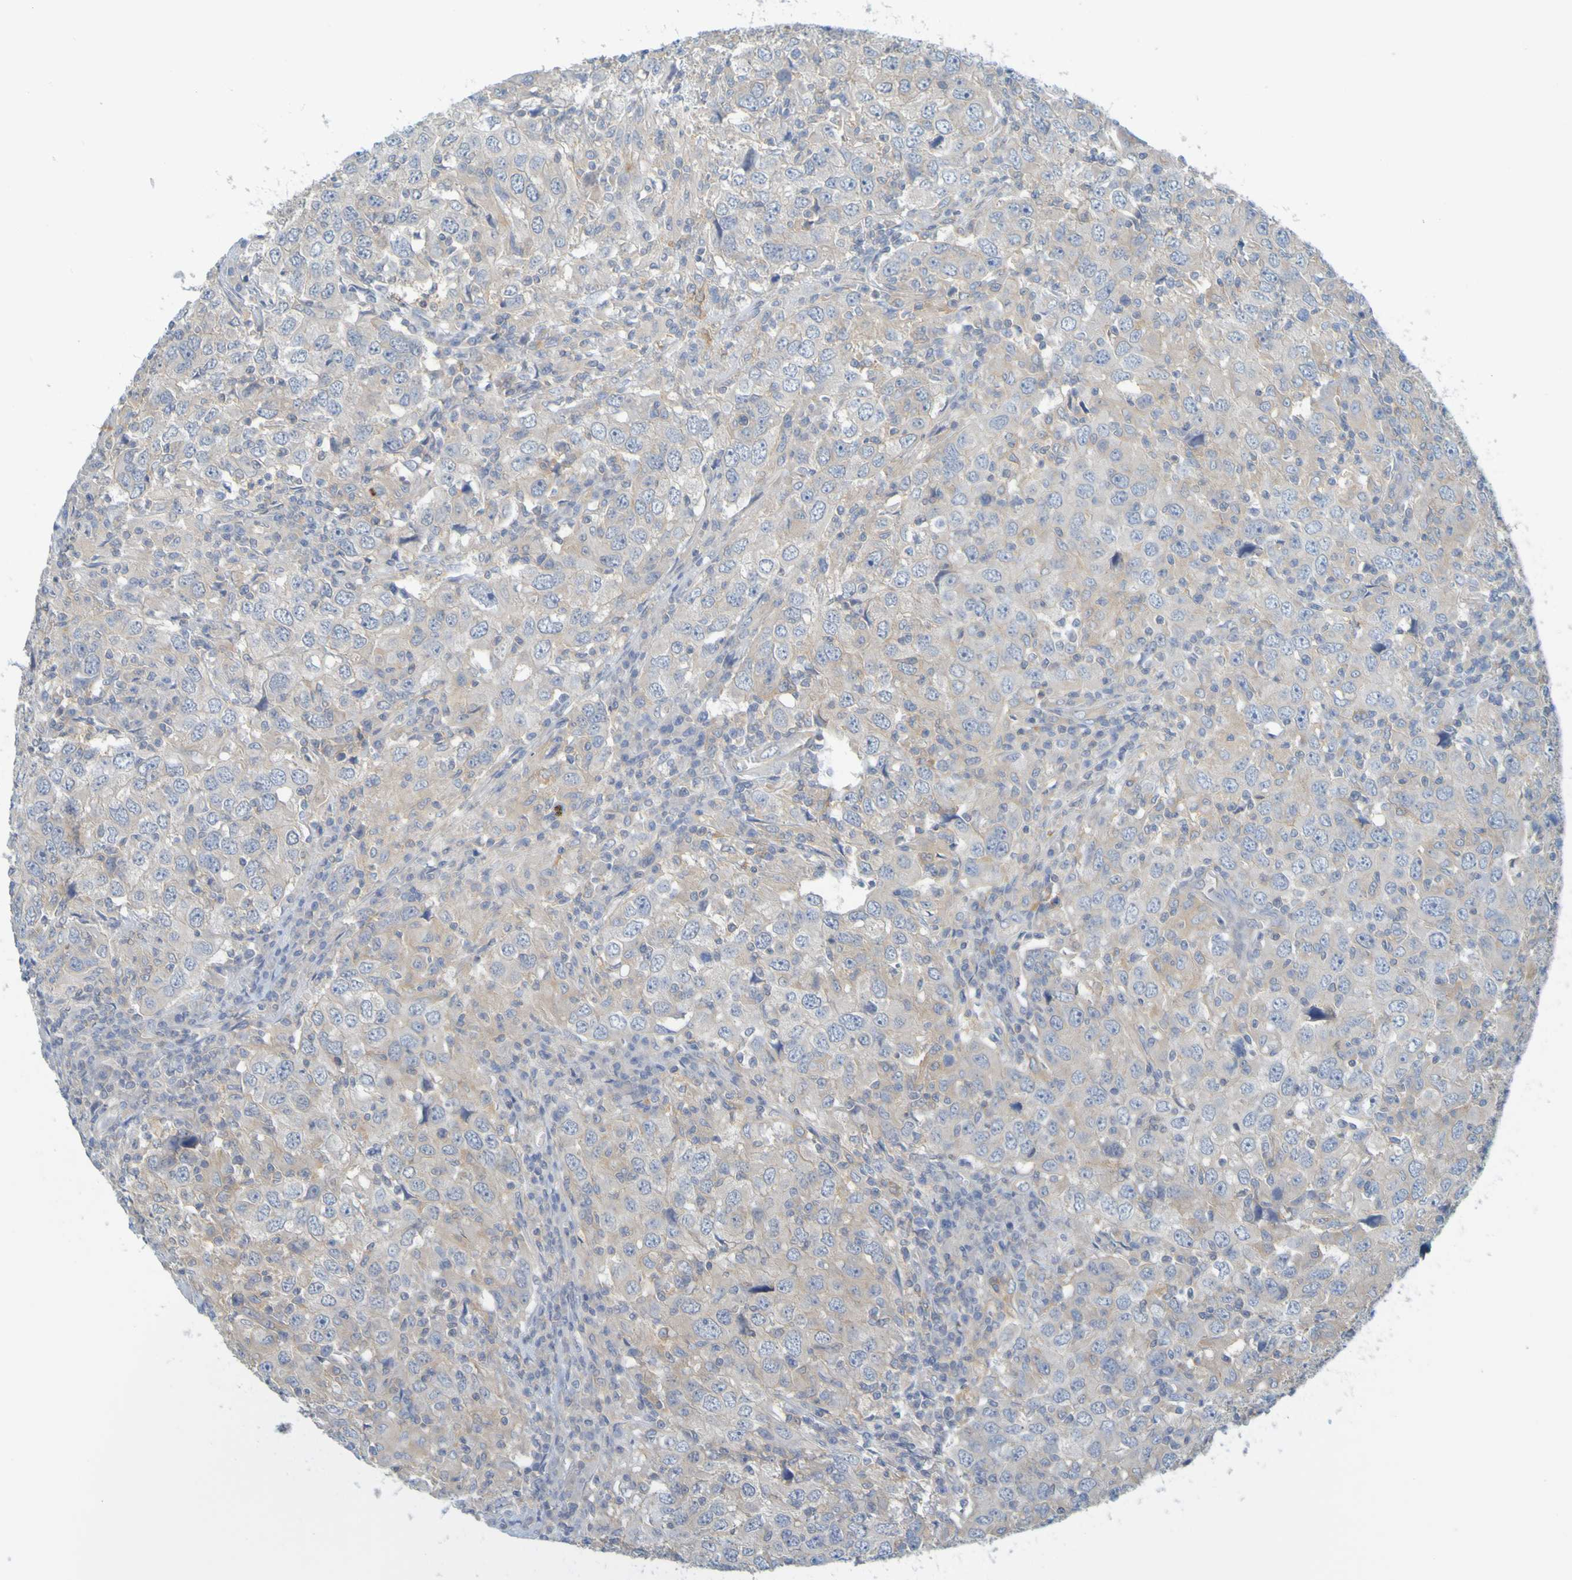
{"staining": {"intensity": "moderate", "quantity": "25%-75%", "location": "cytoplasmic/membranous"}, "tissue": "head and neck cancer", "cell_type": "Tumor cells", "image_type": "cancer", "snomed": [{"axis": "morphology", "description": "Adenocarcinoma, NOS"}, {"axis": "topography", "description": "Salivary gland"}, {"axis": "topography", "description": "Head-Neck"}], "caption": "Moderate cytoplasmic/membranous protein positivity is appreciated in about 25%-75% of tumor cells in adenocarcinoma (head and neck).", "gene": "APPL1", "patient": {"sex": "female", "age": 65}}